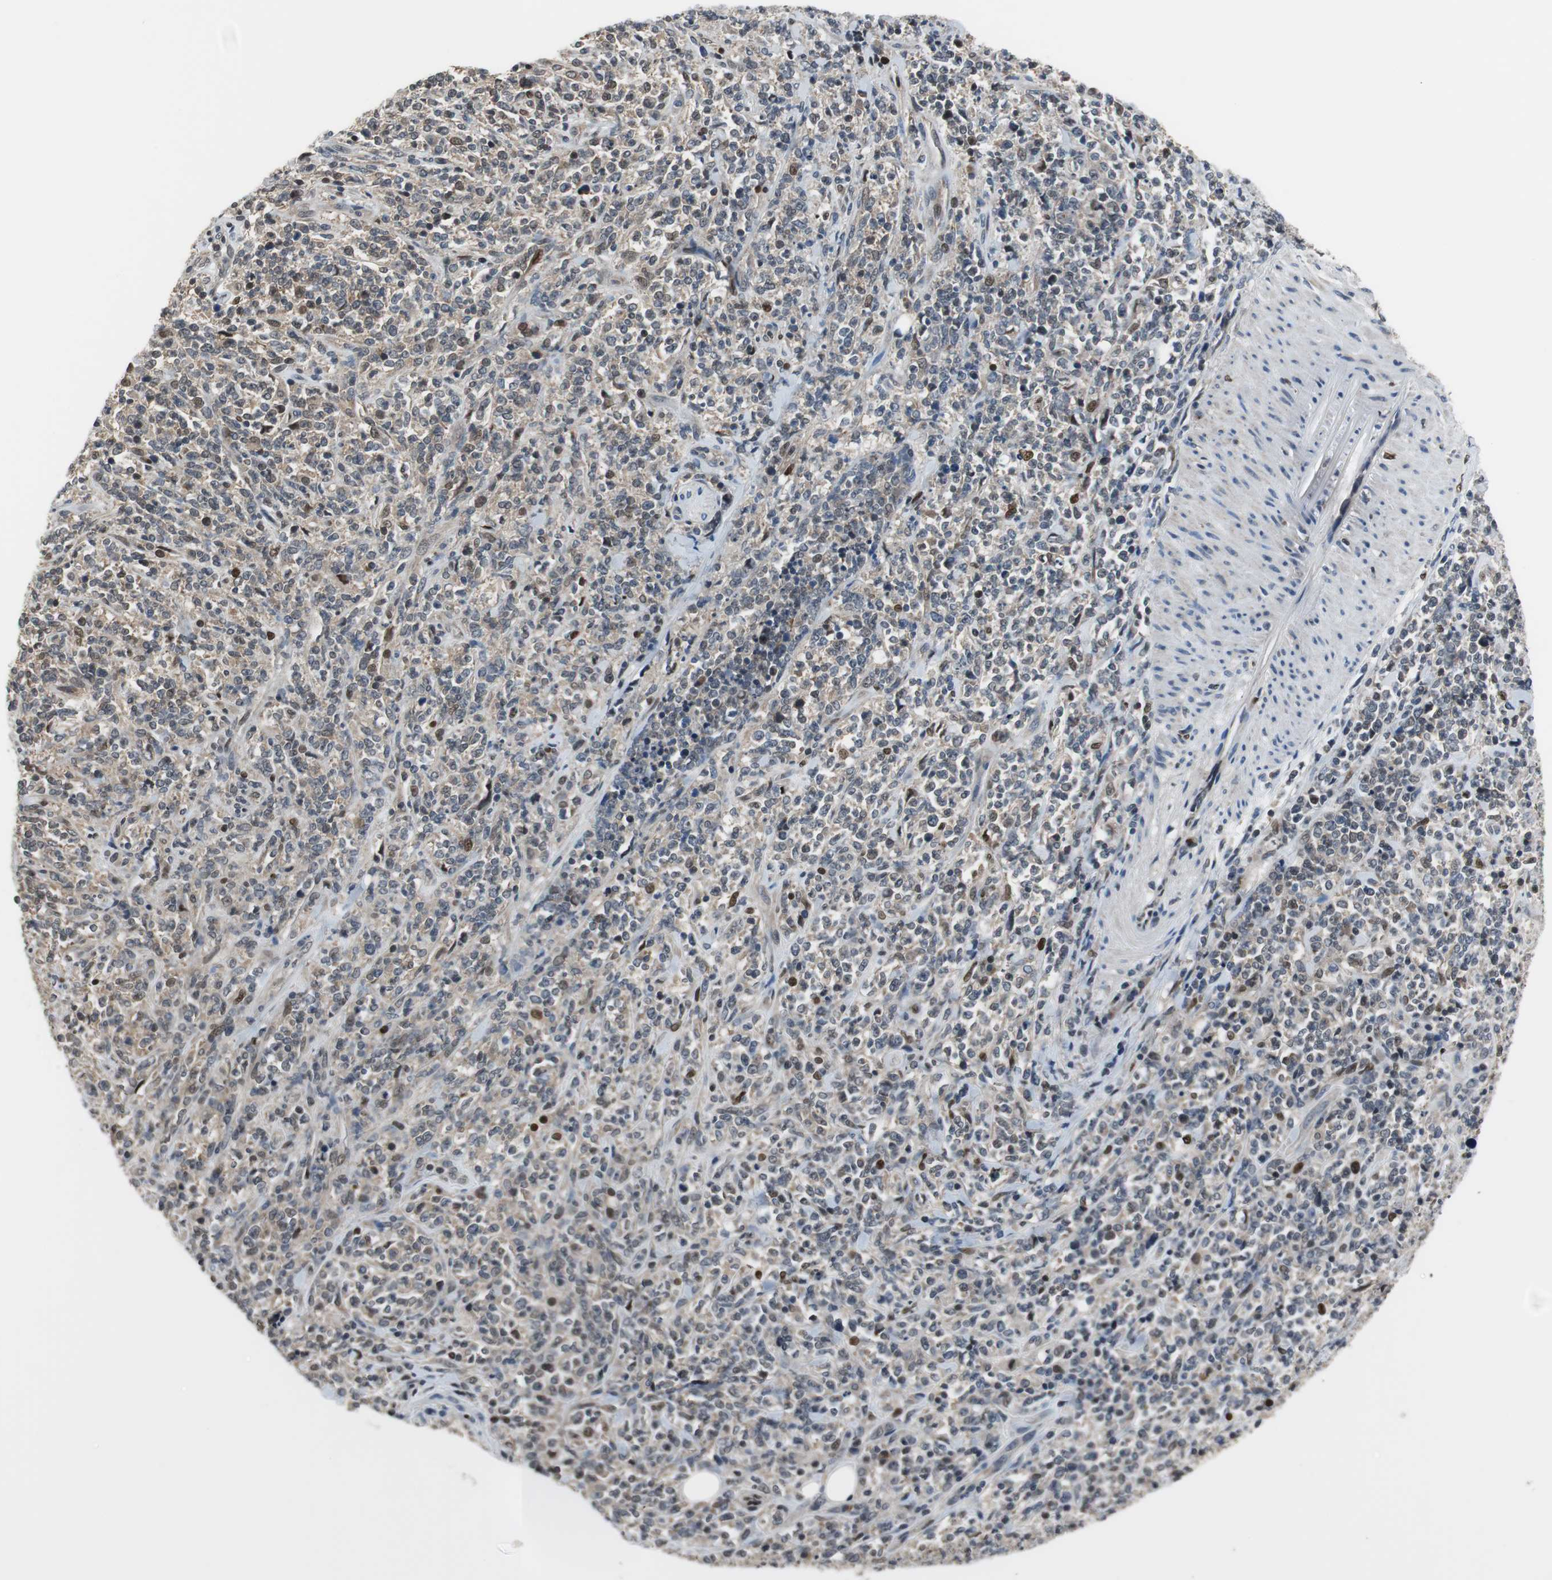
{"staining": {"intensity": "weak", "quantity": "25%-75%", "location": "nuclear"}, "tissue": "lymphoma", "cell_type": "Tumor cells", "image_type": "cancer", "snomed": [{"axis": "morphology", "description": "Malignant lymphoma, non-Hodgkin's type, High grade"}, {"axis": "topography", "description": "Soft tissue"}], "caption": "An immunohistochemistry histopathology image of neoplastic tissue is shown. Protein staining in brown shows weak nuclear positivity in lymphoma within tumor cells.", "gene": "MAFB", "patient": {"sex": "male", "age": 18}}